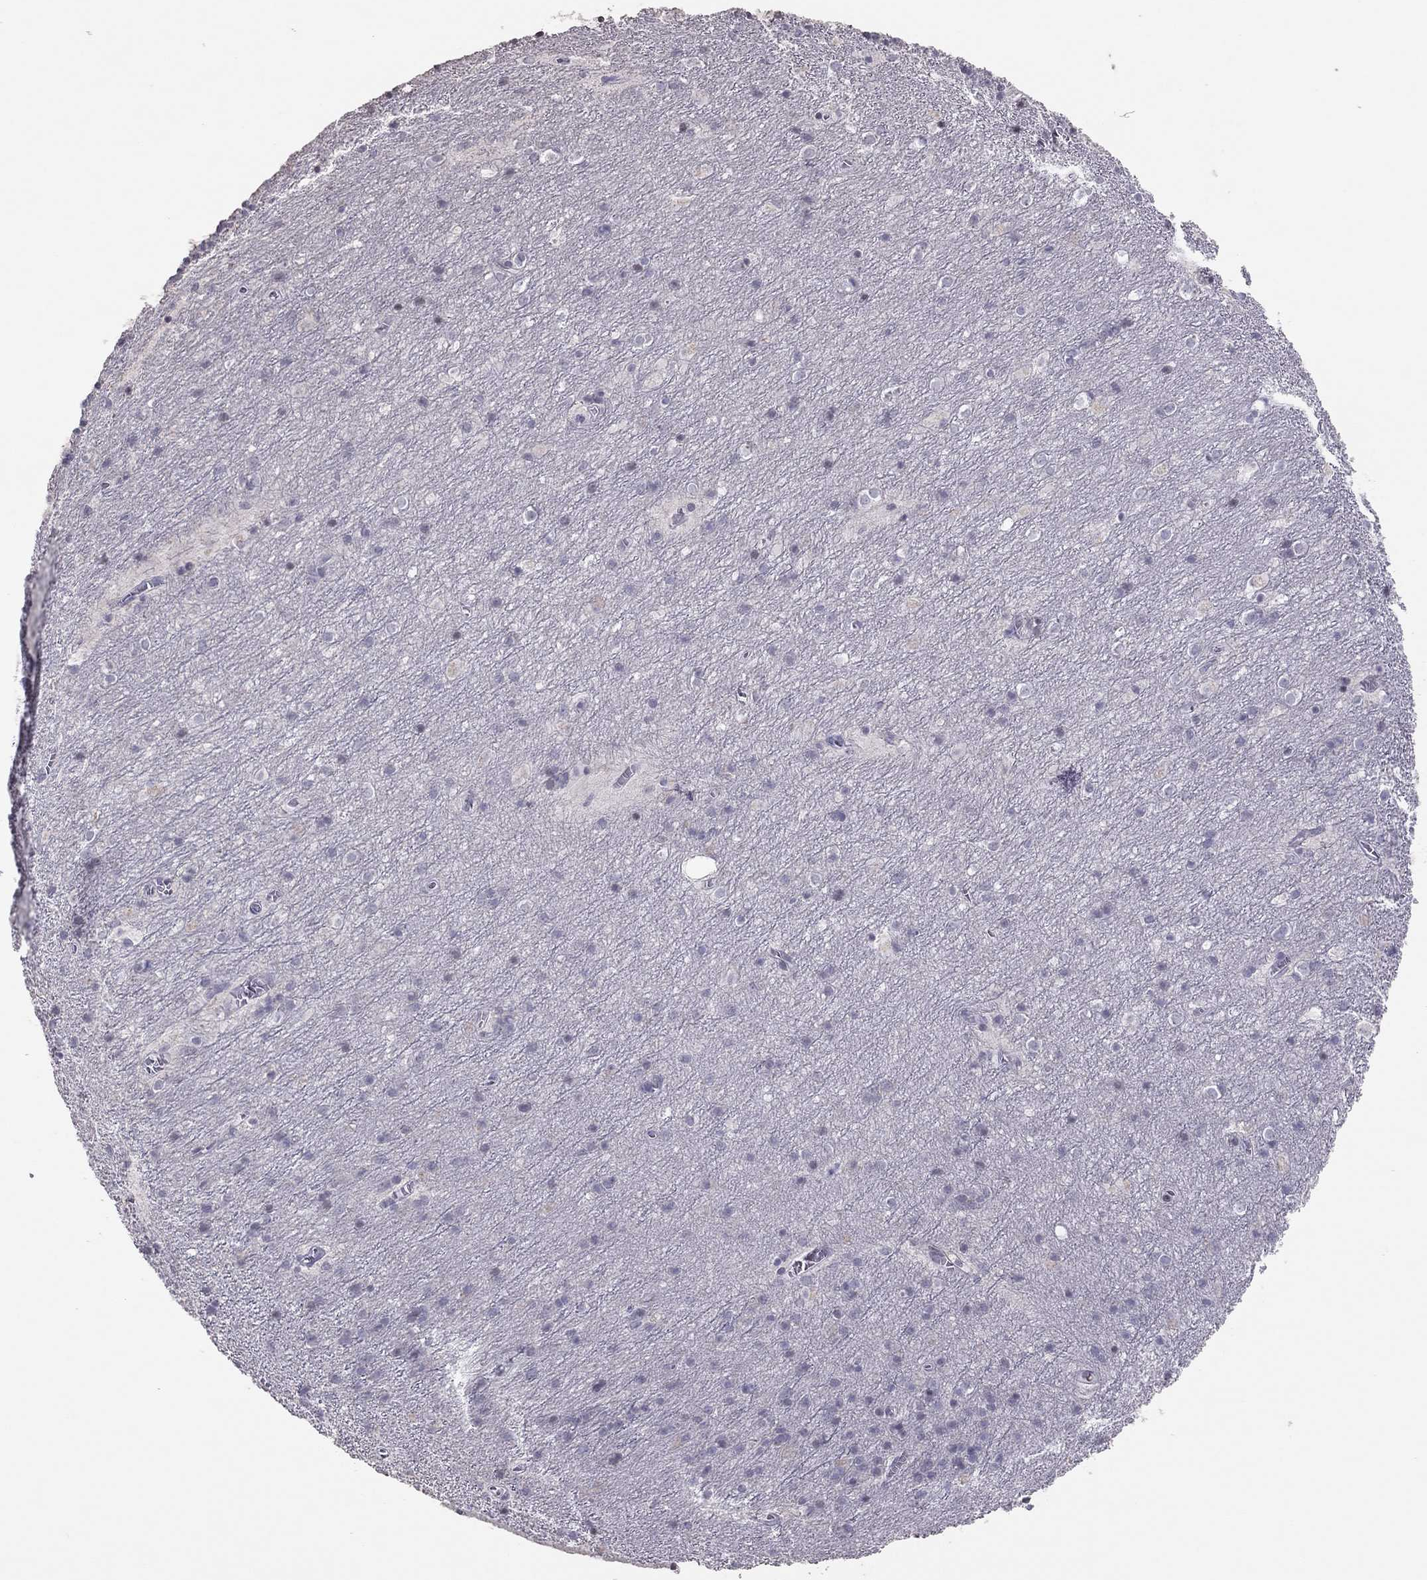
{"staining": {"intensity": "negative", "quantity": "none", "location": "none"}, "tissue": "cerebellum", "cell_type": "Cells in granular layer", "image_type": "normal", "snomed": [{"axis": "morphology", "description": "Normal tissue, NOS"}, {"axis": "topography", "description": "Cerebellum"}], "caption": "IHC image of benign cerebellum: human cerebellum stained with DAB (3,3'-diaminobenzidine) exhibits no significant protein expression in cells in granular layer.", "gene": "TSHB", "patient": {"sex": "male", "age": 70}}